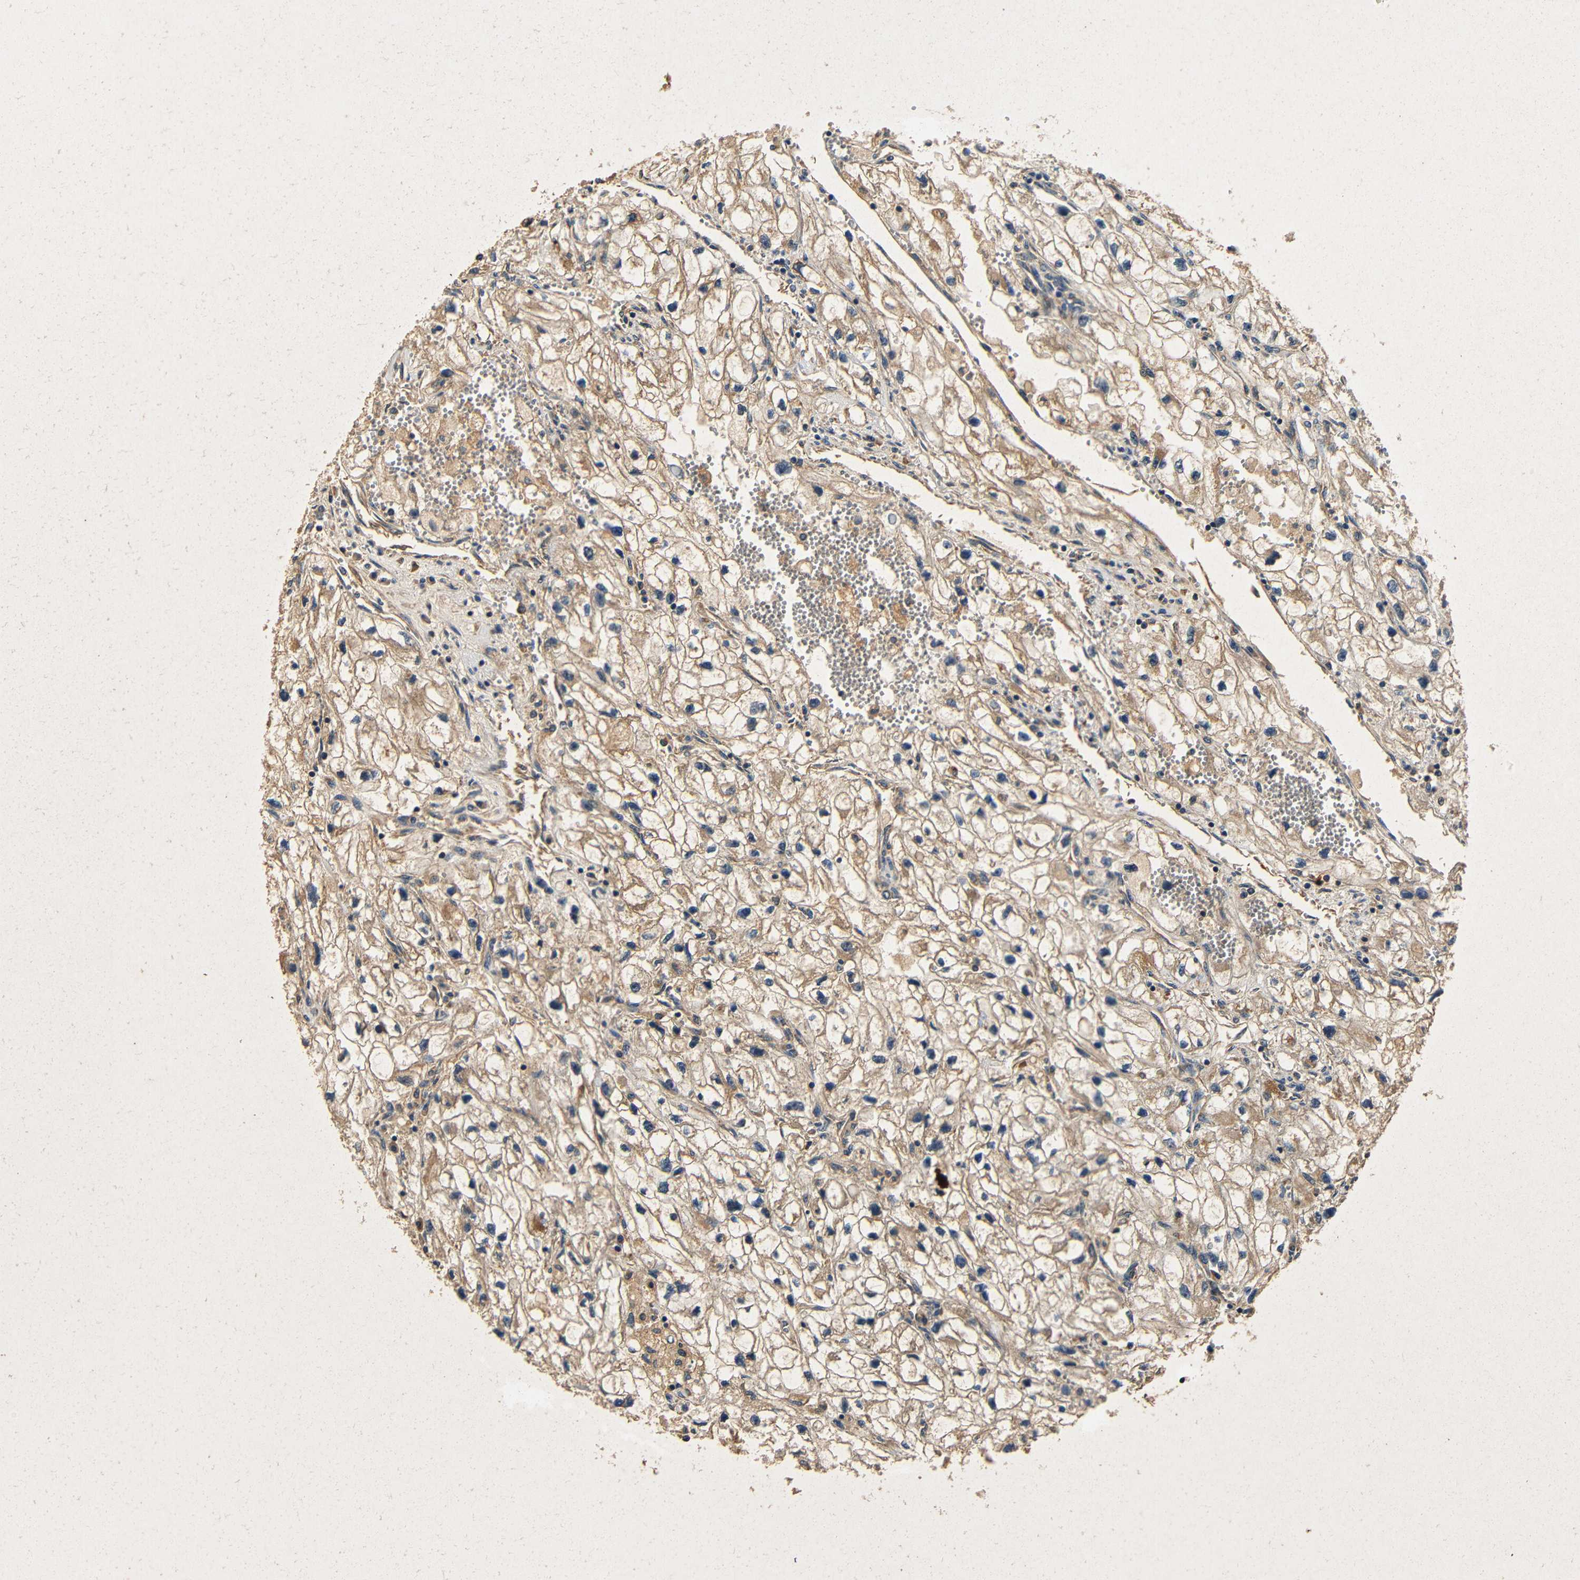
{"staining": {"intensity": "moderate", "quantity": ">75%", "location": "cytoplasmic/membranous"}, "tissue": "renal cancer", "cell_type": "Tumor cells", "image_type": "cancer", "snomed": [{"axis": "morphology", "description": "Adenocarcinoma, NOS"}, {"axis": "topography", "description": "Kidney"}], "caption": "The image exhibits staining of adenocarcinoma (renal), revealing moderate cytoplasmic/membranous protein positivity (brown color) within tumor cells.", "gene": "MTX1", "patient": {"sex": "female", "age": 70}}